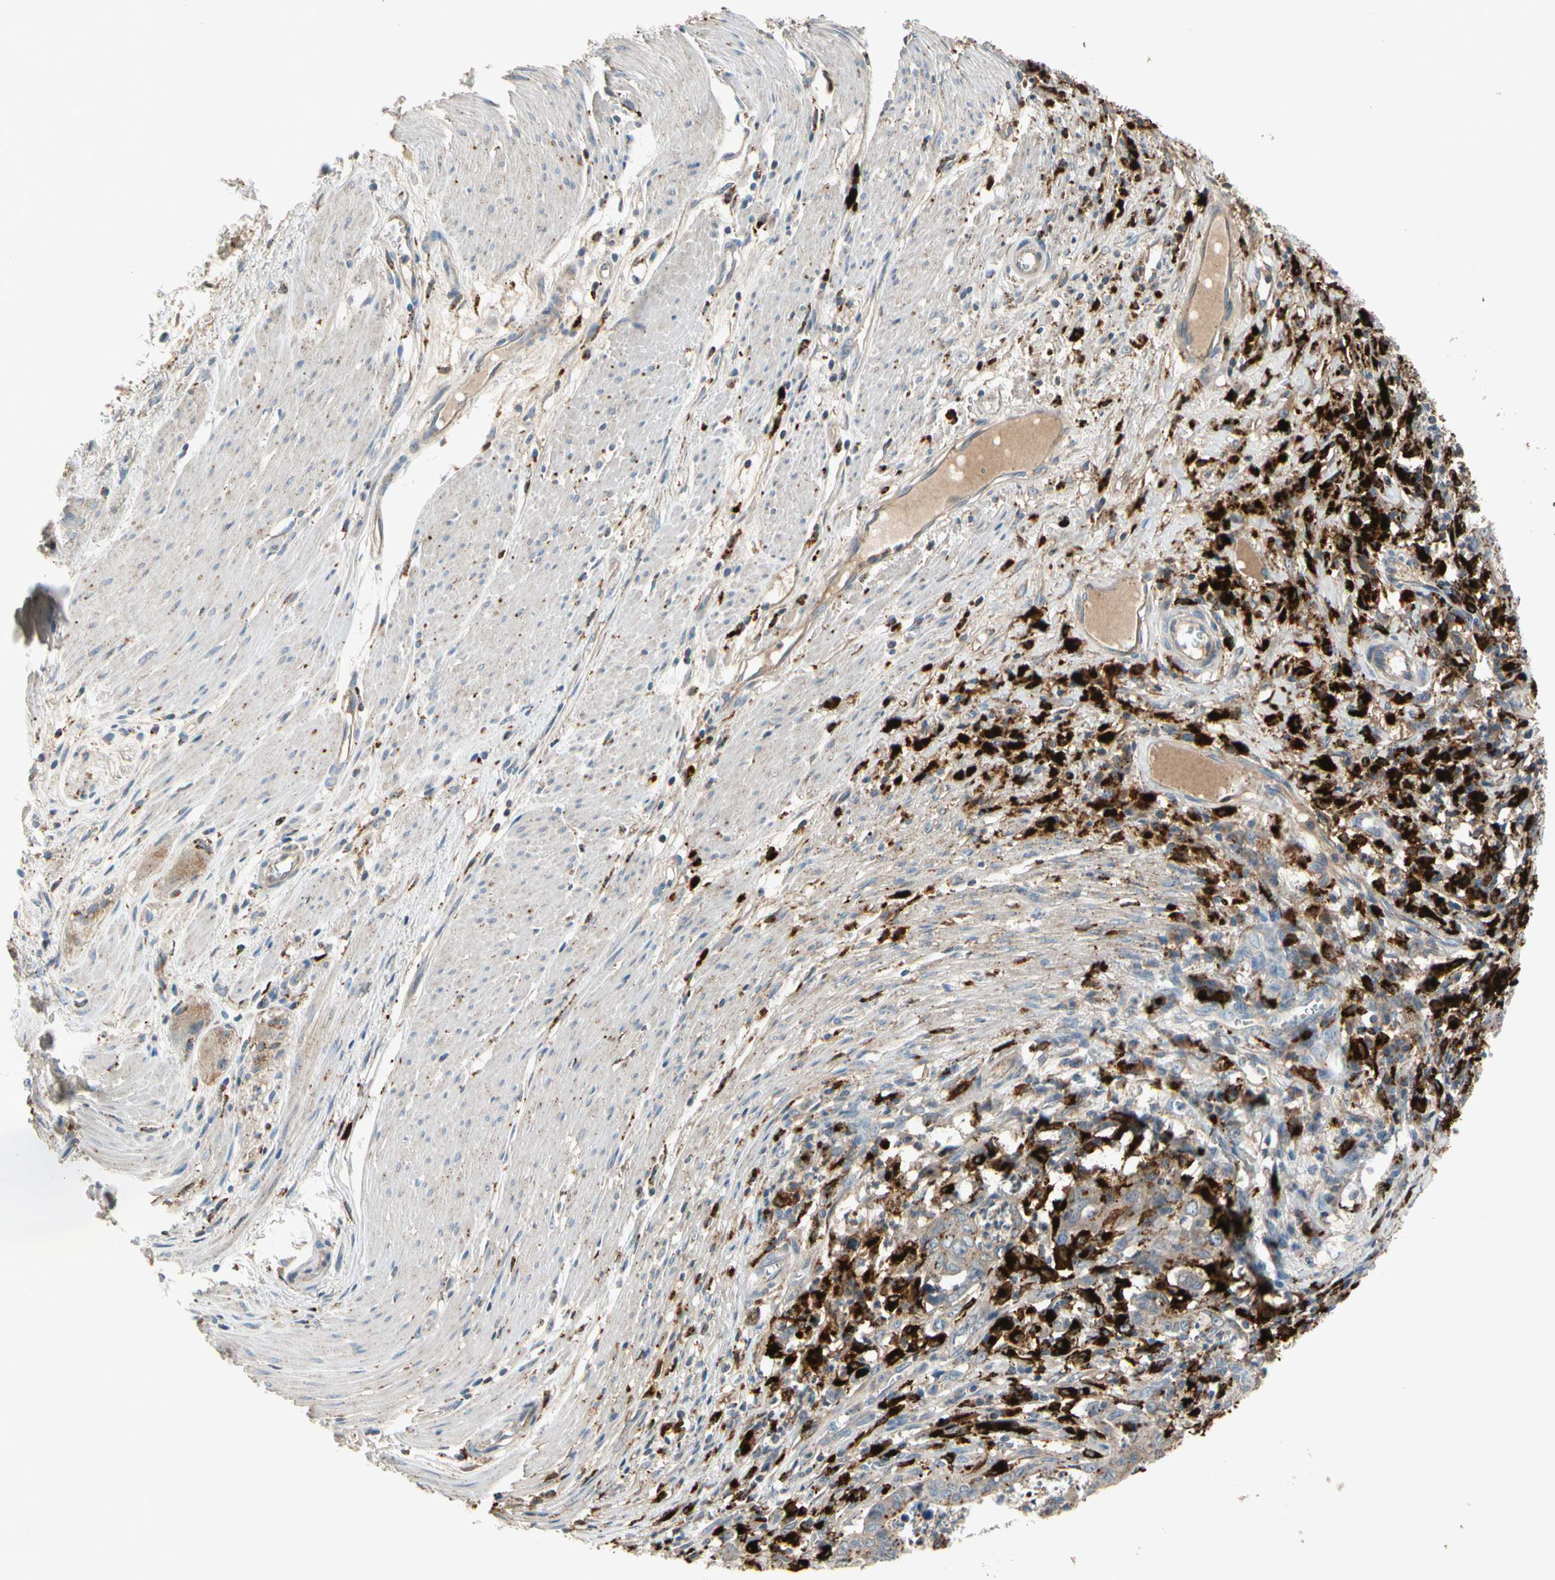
{"staining": {"intensity": "moderate", "quantity": "<25%", "location": "cytoplasmic/membranous"}, "tissue": "stomach cancer", "cell_type": "Tumor cells", "image_type": "cancer", "snomed": [{"axis": "morphology", "description": "Adenocarcinoma, NOS"}, {"axis": "topography", "description": "Stomach, lower"}], "caption": "Immunohistochemical staining of human adenocarcinoma (stomach) exhibits low levels of moderate cytoplasmic/membranous positivity in about <25% of tumor cells. (brown staining indicates protein expression, while blue staining denotes nuclei).", "gene": "GM2A", "patient": {"sex": "male", "age": 77}}